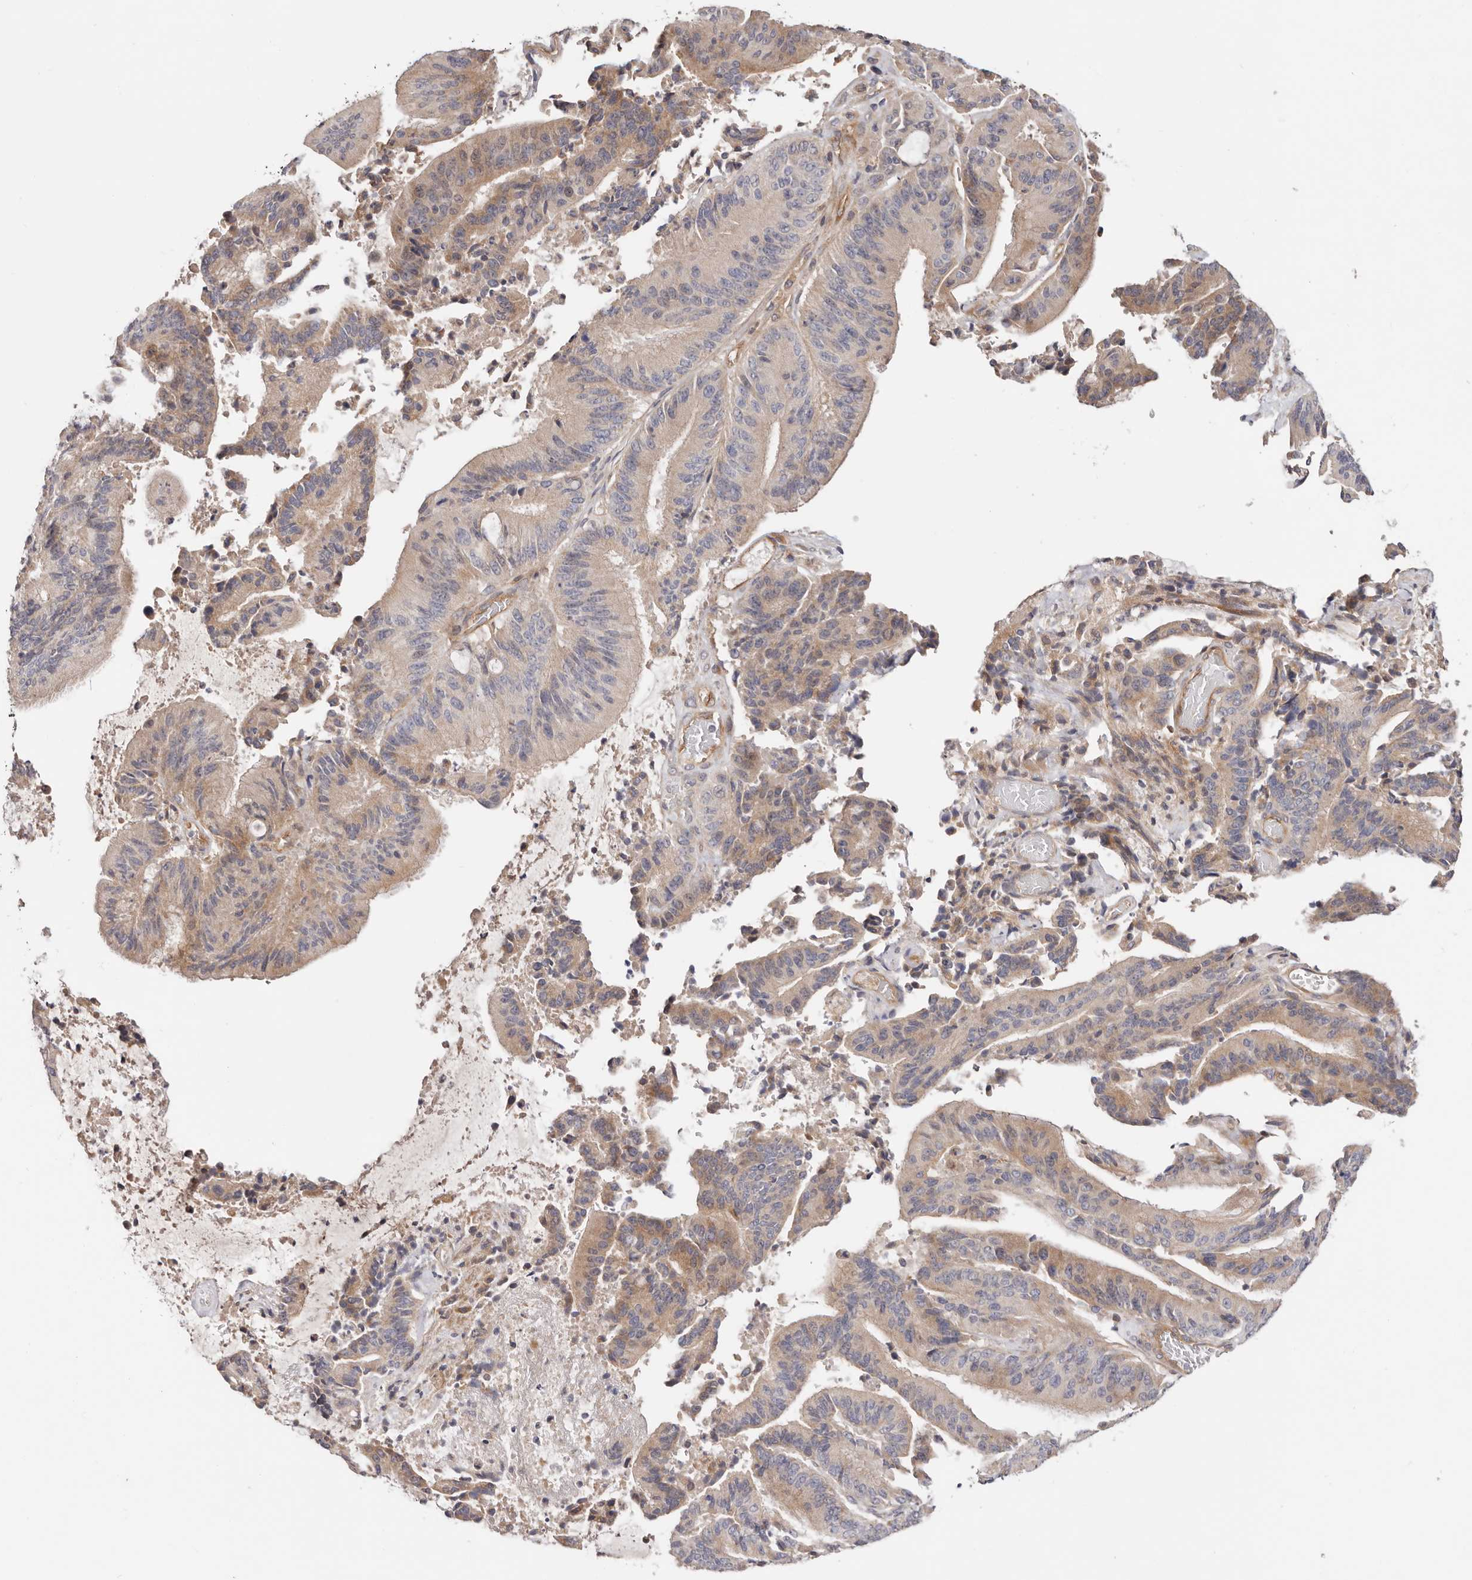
{"staining": {"intensity": "weak", "quantity": "25%-75%", "location": "cytoplasmic/membranous"}, "tissue": "liver cancer", "cell_type": "Tumor cells", "image_type": "cancer", "snomed": [{"axis": "morphology", "description": "Normal tissue, NOS"}, {"axis": "morphology", "description": "Cholangiocarcinoma"}, {"axis": "topography", "description": "Liver"}, {"axis": "topography", "description": "Peripheral nerve tissue"}], "caption": "A high-resolution micrograph shows immunohistochemistry (IHC) staining of liver cholangiocarcinoma, which displays weak cytoplasmic/membranous expression in approximately 25%-75% of tumor cells.", "gene": "MACF1", "patient": {"sex": "female", "age": 73}}